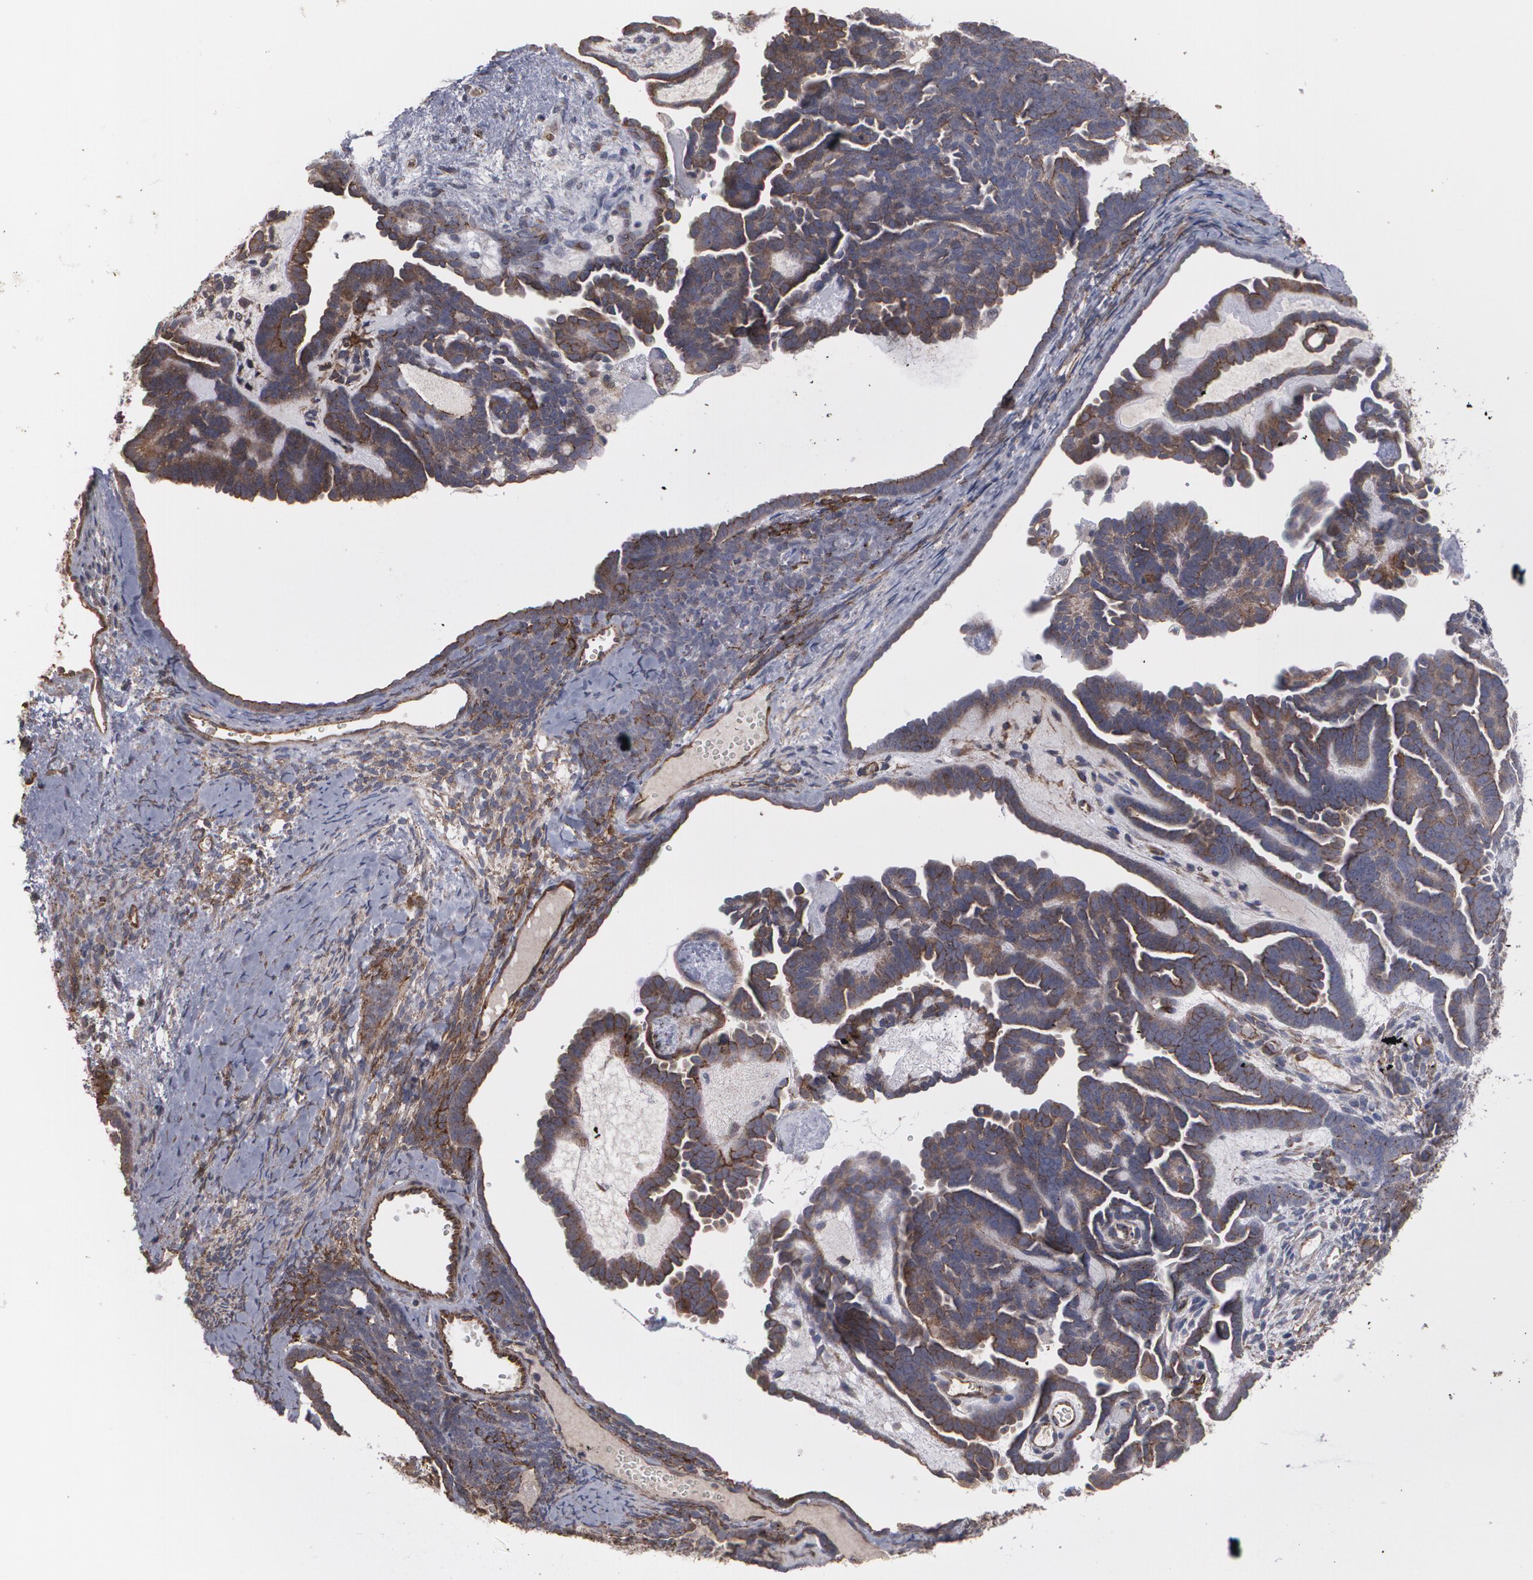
{"staining": {"intensity": "moderate", "quantity": ">75%", "location": "cytoplasmic/membranous"}, "tissue": "endometrial cancer", "cell_type": "Tumor cells", "image_type": "cancer", "snomed": [{"axis": "morphology", "description": "Neoplasm, malignant, NOS"}, {"axis": "topography", "description": "Endometrium"}], "caption": "Tumor cells reveal medium levels of moderate cytoplasmic/membranous positivity in approximately >75% of cells in human endometrial cancer.", "gene": "TJP1", "patient": {"sex": "female", "age": 74}}